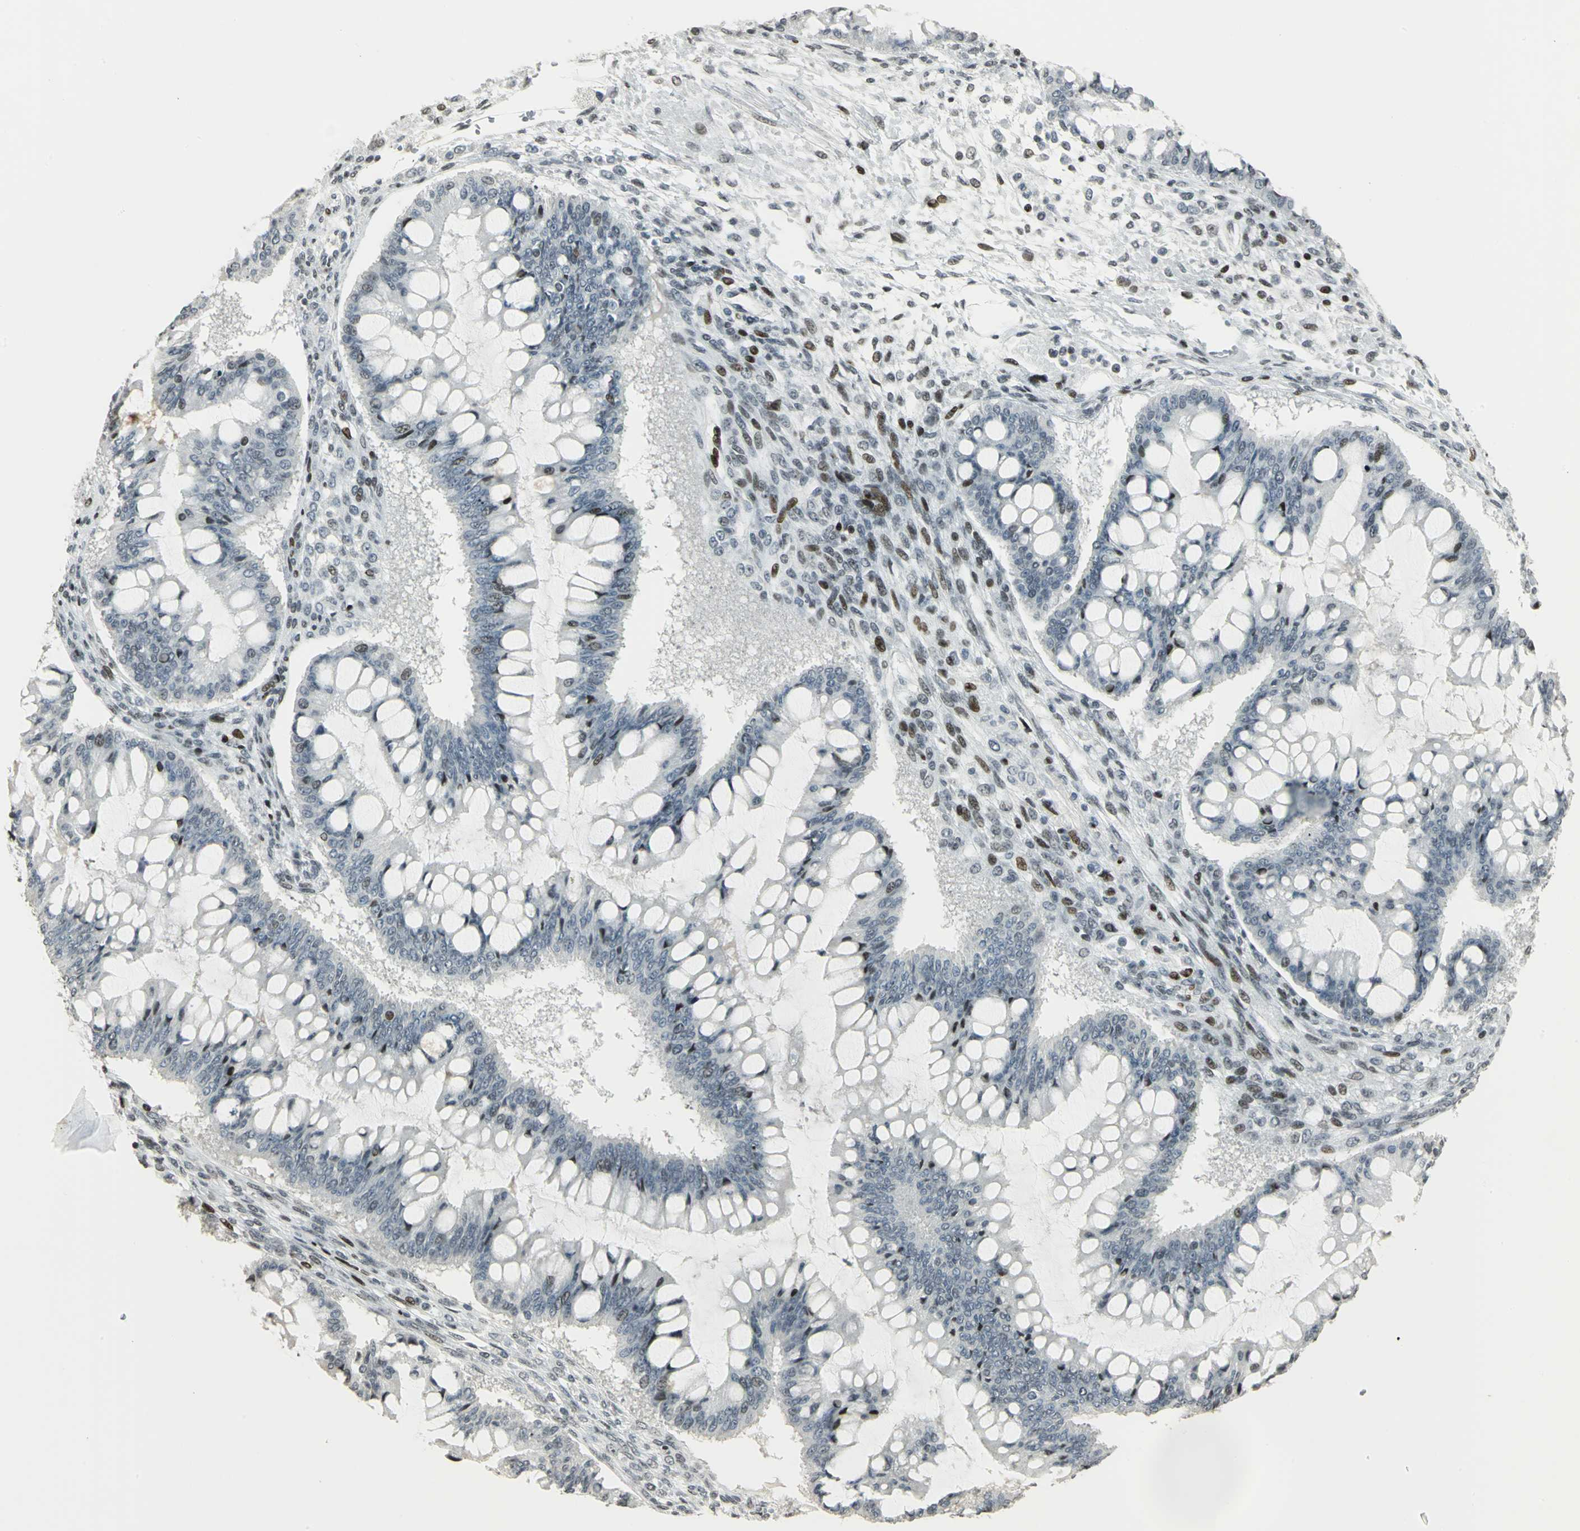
{"staining": {"intensity": "weak", "quantity": "<25%", "location": "nuclear"}, "tissue": "ovarian cancer", "cell_type": "Tumor cells", "image_type": "cancer", "snomed": [{"axis": "morphology", "description": "Cystadenocarcinoma, mucinous, NOS"}, {"axis": "topography", "description": "Ovary"}], "caption": "High magnification brightfield microscopy of ovarian cancer (mucinous cystadenocarcinoma) stained with DAB (brown) and counterstained with hematoxylin (blue): tumor cells show no significant expression.", "gene": "KDM1A", "patient": {"sex": "female", "age": 73}}